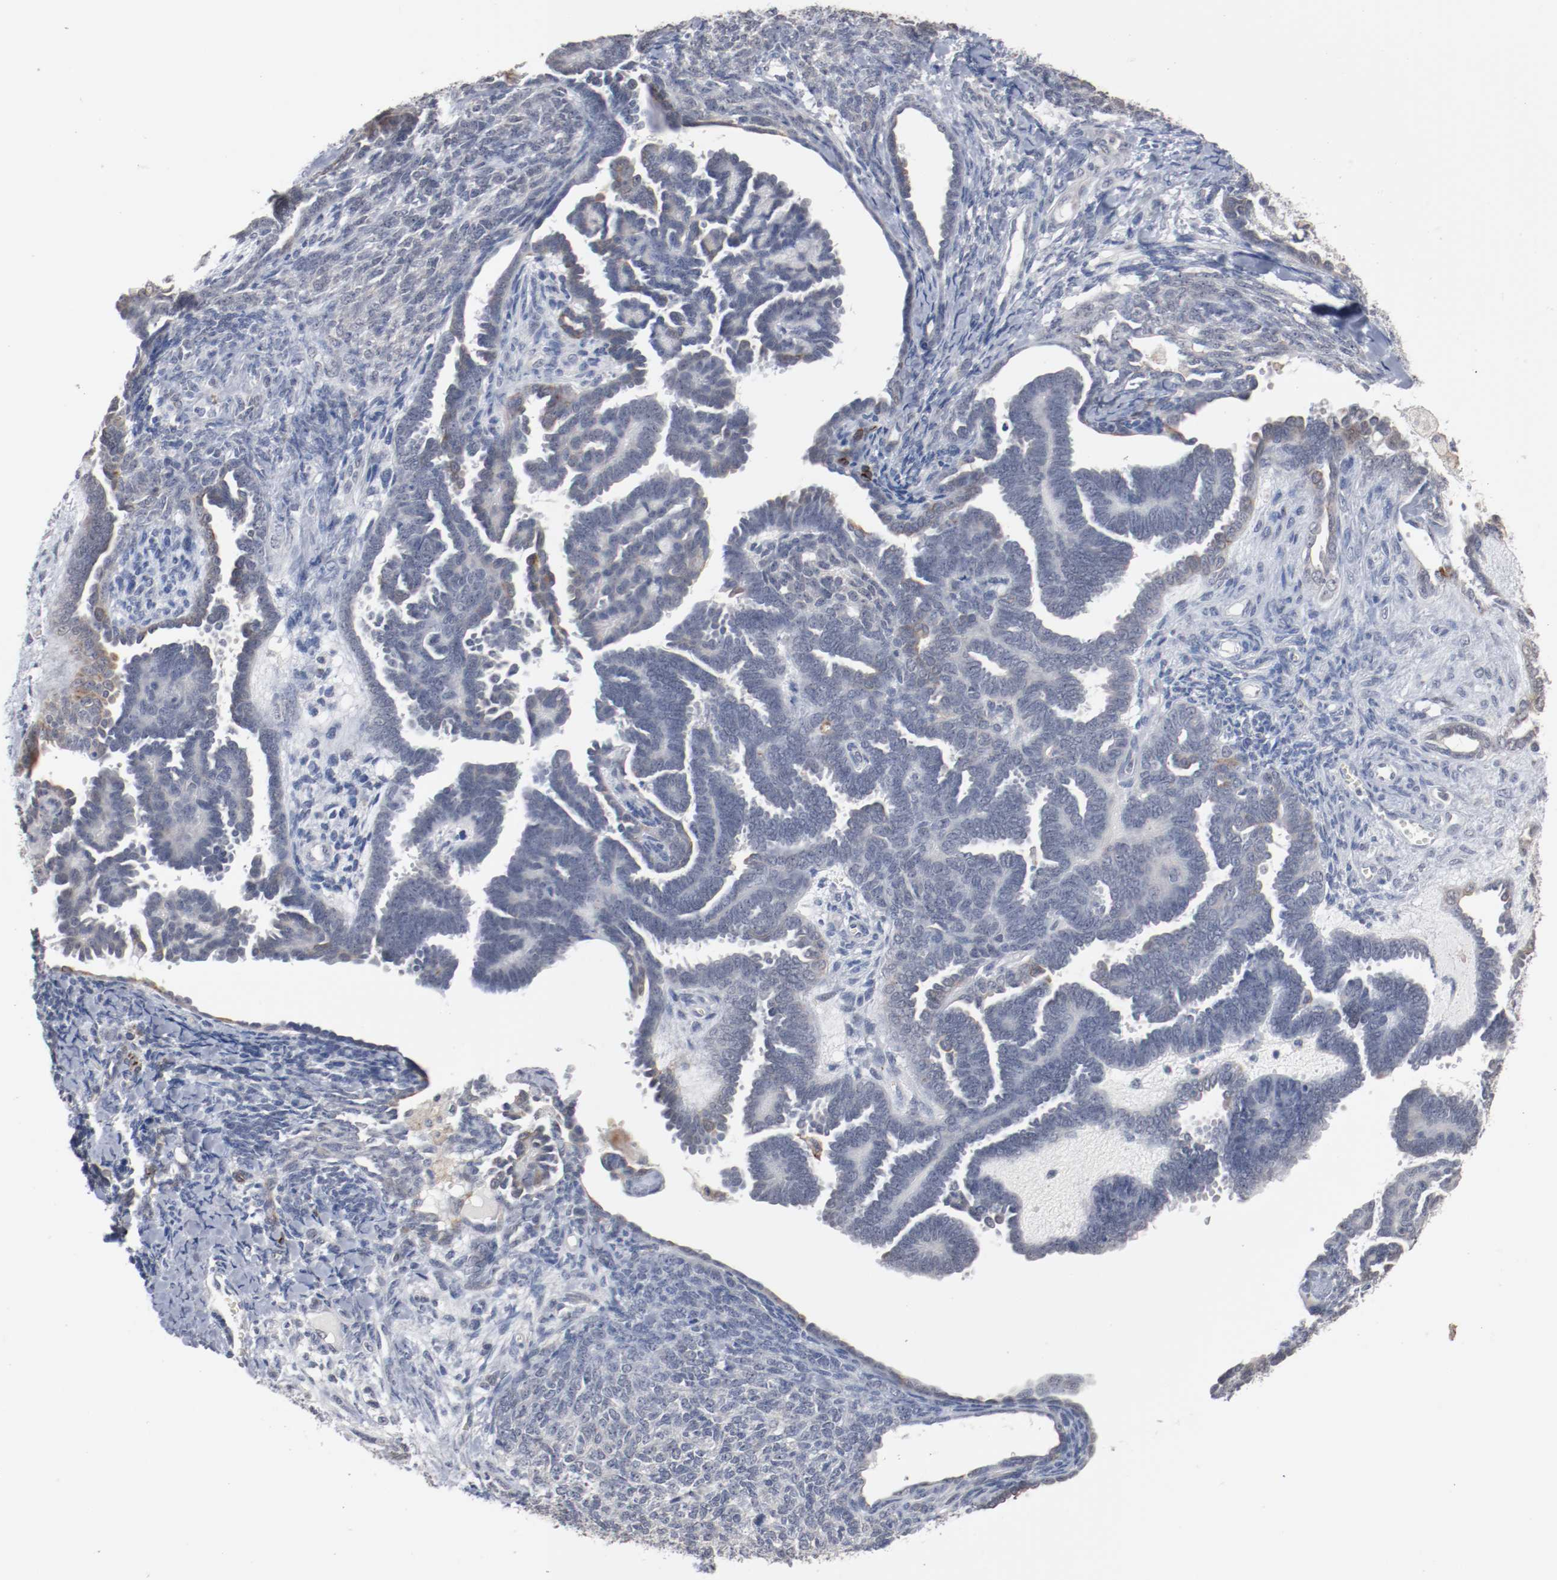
{"staining": {"intensity": "negative", "quantity": "none", "location": "none"}, "tissue": "endometrial cancer", "cell_type": "Tumor cells", "image_type": "cancer", "snomed": [{"axis": "morphology", "description": "Neoplasm, malignant, NOS"}, {"axis": "topography", "description": "Endometrium"}], "caption": "An image of human endometrial neoplasm (malignant) is negative for staining in tumor cells. (DAB (3,3'-diaminobenzidine) immunohistochemistry (IHC), high magnification).", "gene": "ERICH1", "patient": {"sex": "female", "age": 74}}